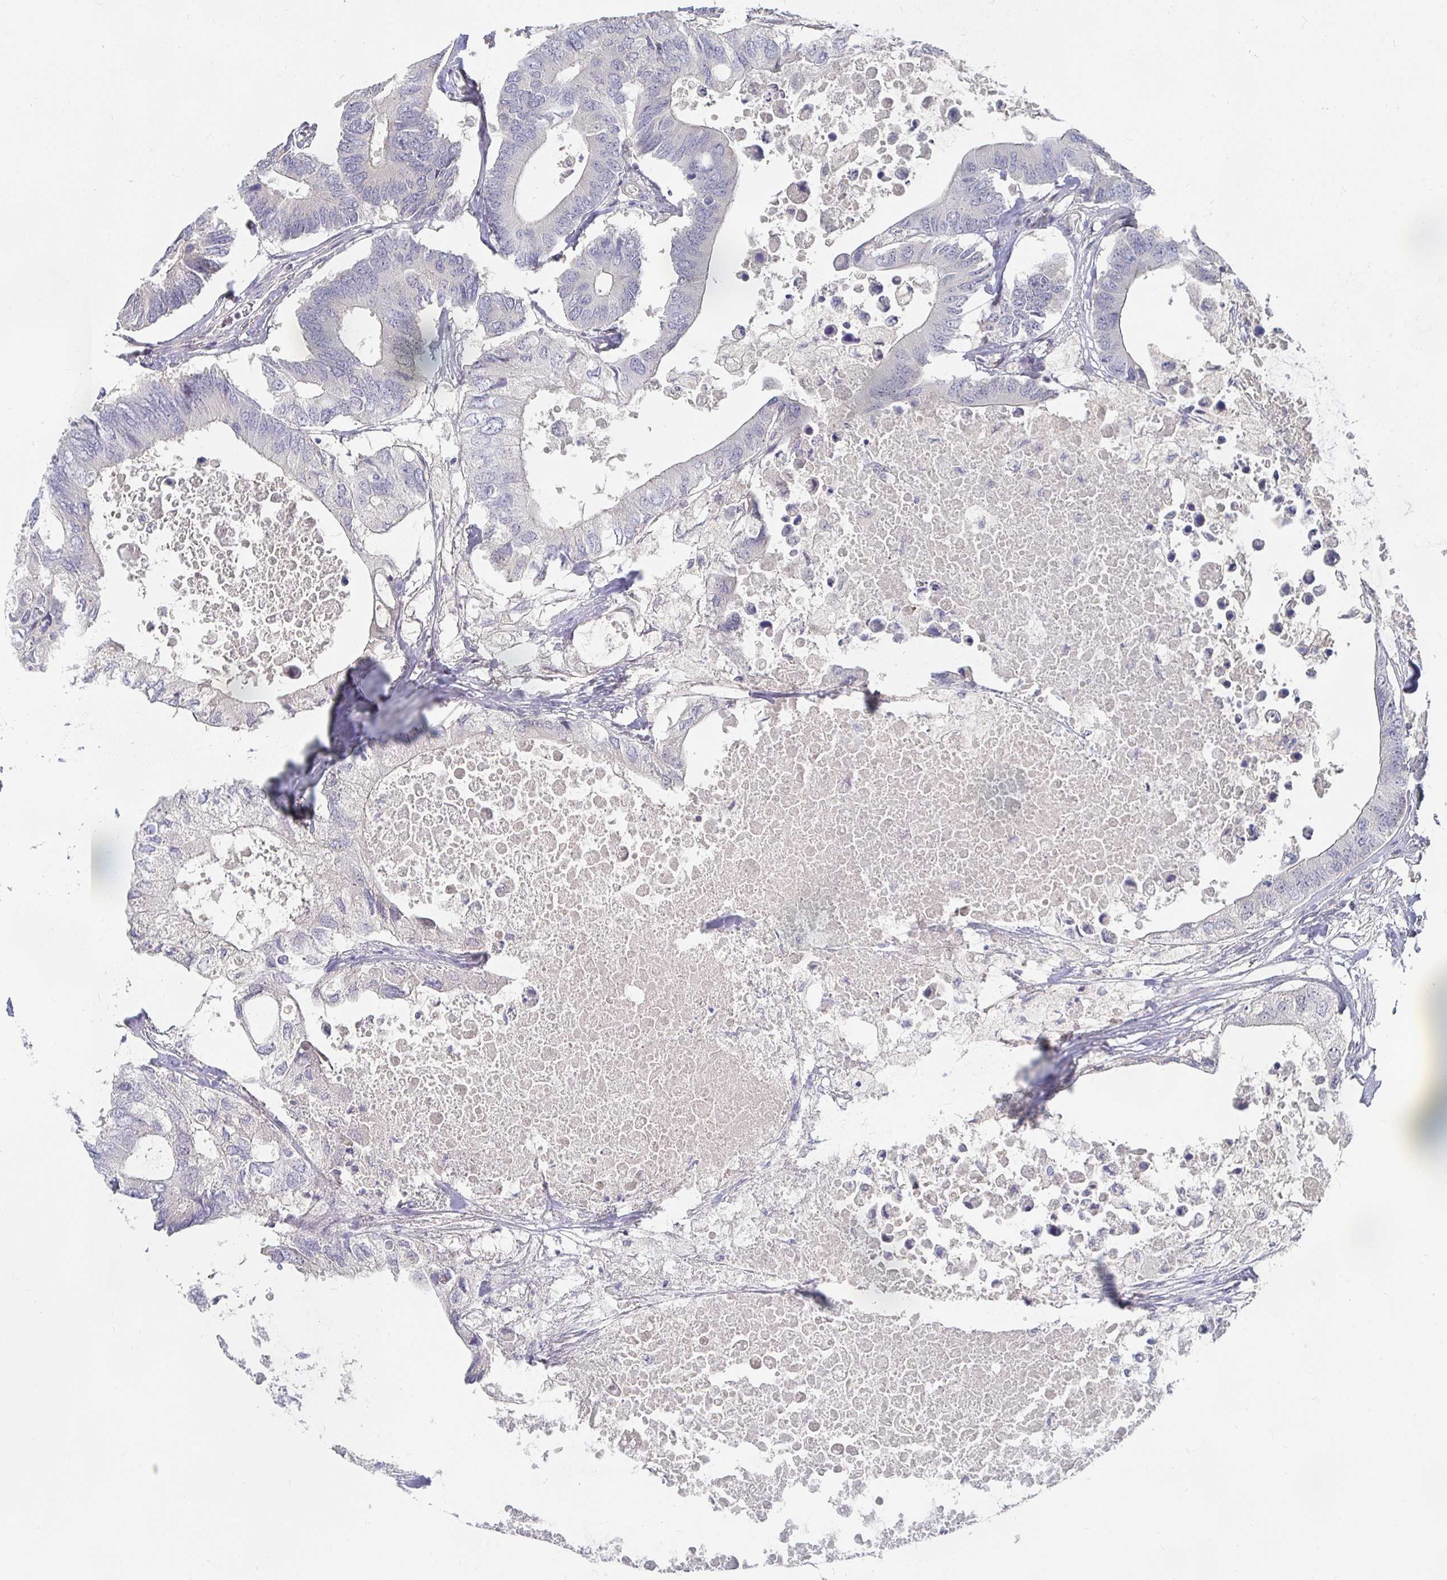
{"staining": {"intensity": "negative", "quantity": "none", "location": "none"}, "tissue": "colorectal cancer", "cell_type": "Tumor cells", "image_type": "cancer", "snomed": [{"axis": "morphology", "description": "Adenocarcinoma, NOS"}, {"axis": "topography", "description": "Colon"}], "caption": "Immunohistochemistry (IHC) micrograph of neoplastic tissue: colorectal cancer stained with DAB demonstrates no significant protein staining in tumor cells. The staining is performed using DAB brown chromogen with nuclei counter-stained in using hematoxylin.", "gene": "MEIS1", "patient": {"sex": "male", "age": 71}}